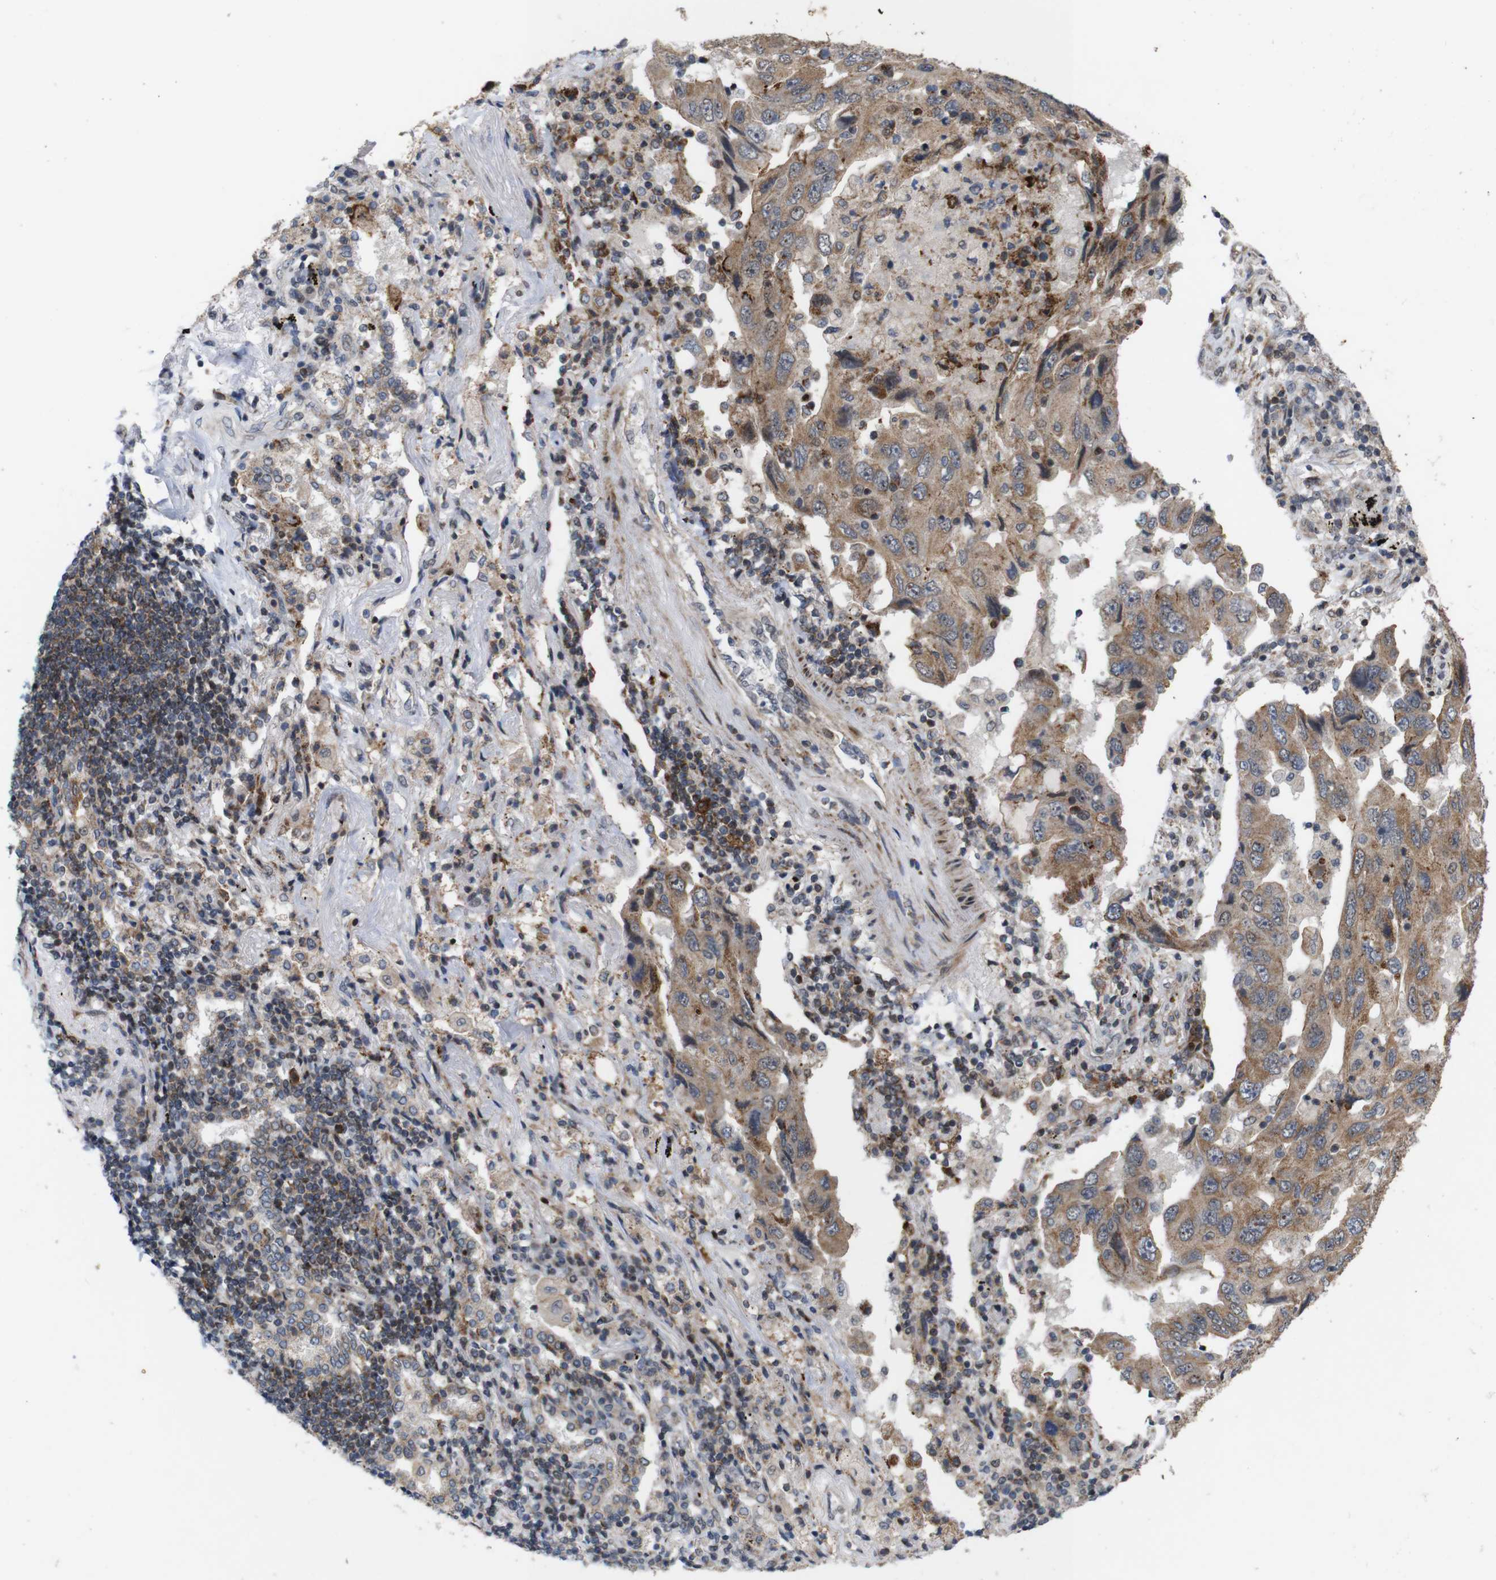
{"staining": {"intensity": "moderate", "quantity": ">75%", "location": "cytoplasmic/membranous"}, "tissue": "lung cancer", "cell_type": "Tumor cells", "image_type": "cancer", "snomed": [{"axis": "morphology", "description": "Adenocarcinoma, NOS"}, {"axis": "topography", "description": "Lung"}], "caption": "Immunohistochemistry (IHC) image of neoplastic tissue: human lung adenocarcinoma stained using immunohistochemistry (IHC) demonstrates medium levels of moderate protein expression localized specifically in the cytoplasmic/membranous of tumor cells, appearing as a cytoplasmic/membranous brown color.", "gene": "ATP7B", "patient": {"sex": "female", "age": 65}}